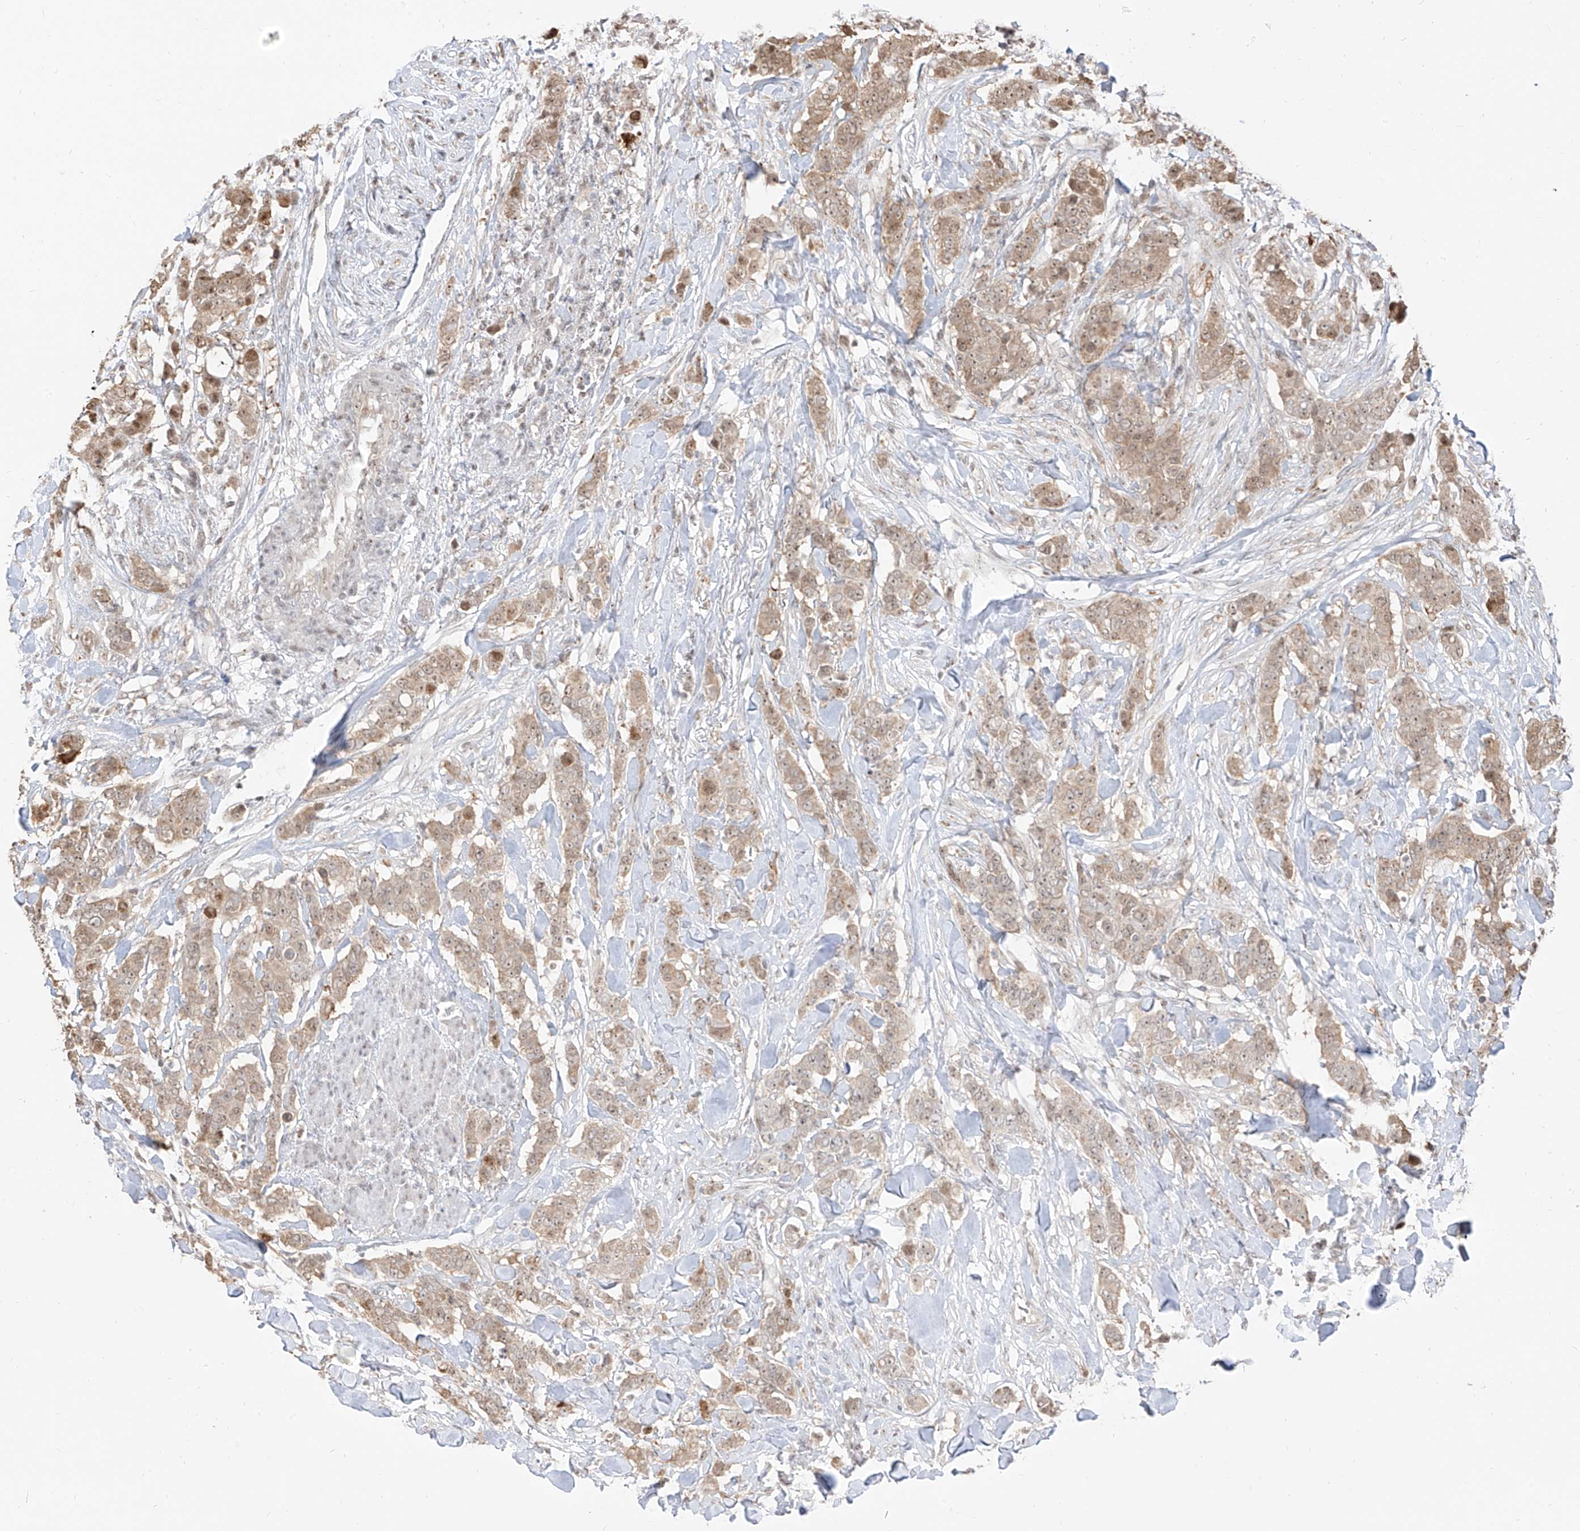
{"staining": {"intensity": "moderate", "quantity": "<25%", "location": "cytoplasmic/membranous,nuclear"}, "tissue": "breast cancer", "cell_type": "Tumor cells", "image_type": "cancer", "snomed": [{"axis": "morphology", "description": "Duct carcinoma"}, {"axis": "topography", "description": "Breast"}], "caption": "Breast infiltrating ductal carcinoma tissue displays moderate cytoplasmic/membranous and nuclear staining in about <25% of tumor cells The staining was performed using DAB to visualize the protein expression in brown, while the nuclei were stained in blue with hematoxylin (Magnification: 20x).", "gene": "VMP1", "patient": {"sex": "female", "age": 40}}